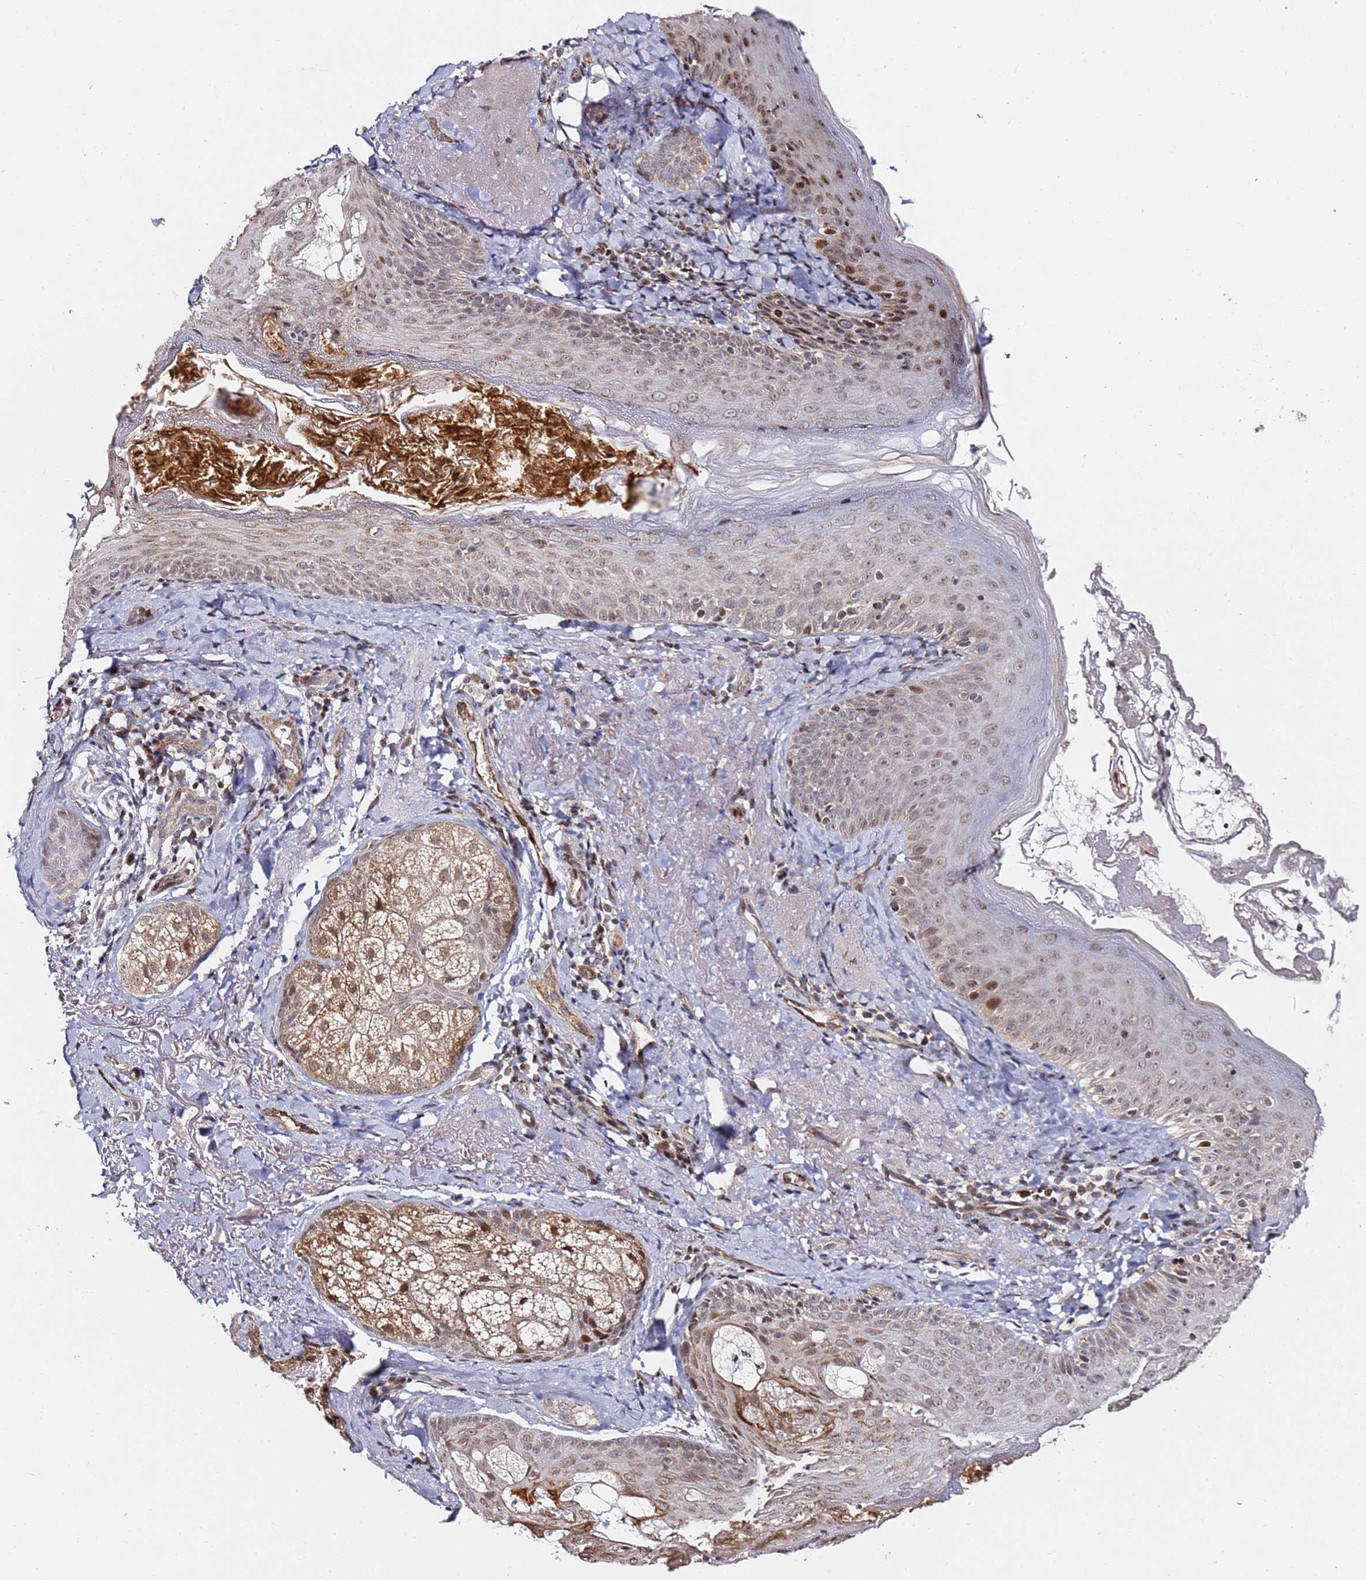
{"staining": {"intensity": "moderate", "quantity": "25%-75%", "location": "nuclear"}, "tissue": "skin", "cell_type": "Fibroblasts", "image_type": "normal", "snomed": [{"axis": "morphology", "description": "Normal tissue, NOS"}, {"axis": "topography", "description": "Skin"}], "caption": "IHC micrograph of unremarkable skin: human skin stained using IHC displays medium levels of moderate protein expression localized specifically in the nuclear of fibroblasts, appearing as a nuclear brown color.", "gene": "TP53AIP1", "patient": {"sex": "male", "age": 57}}